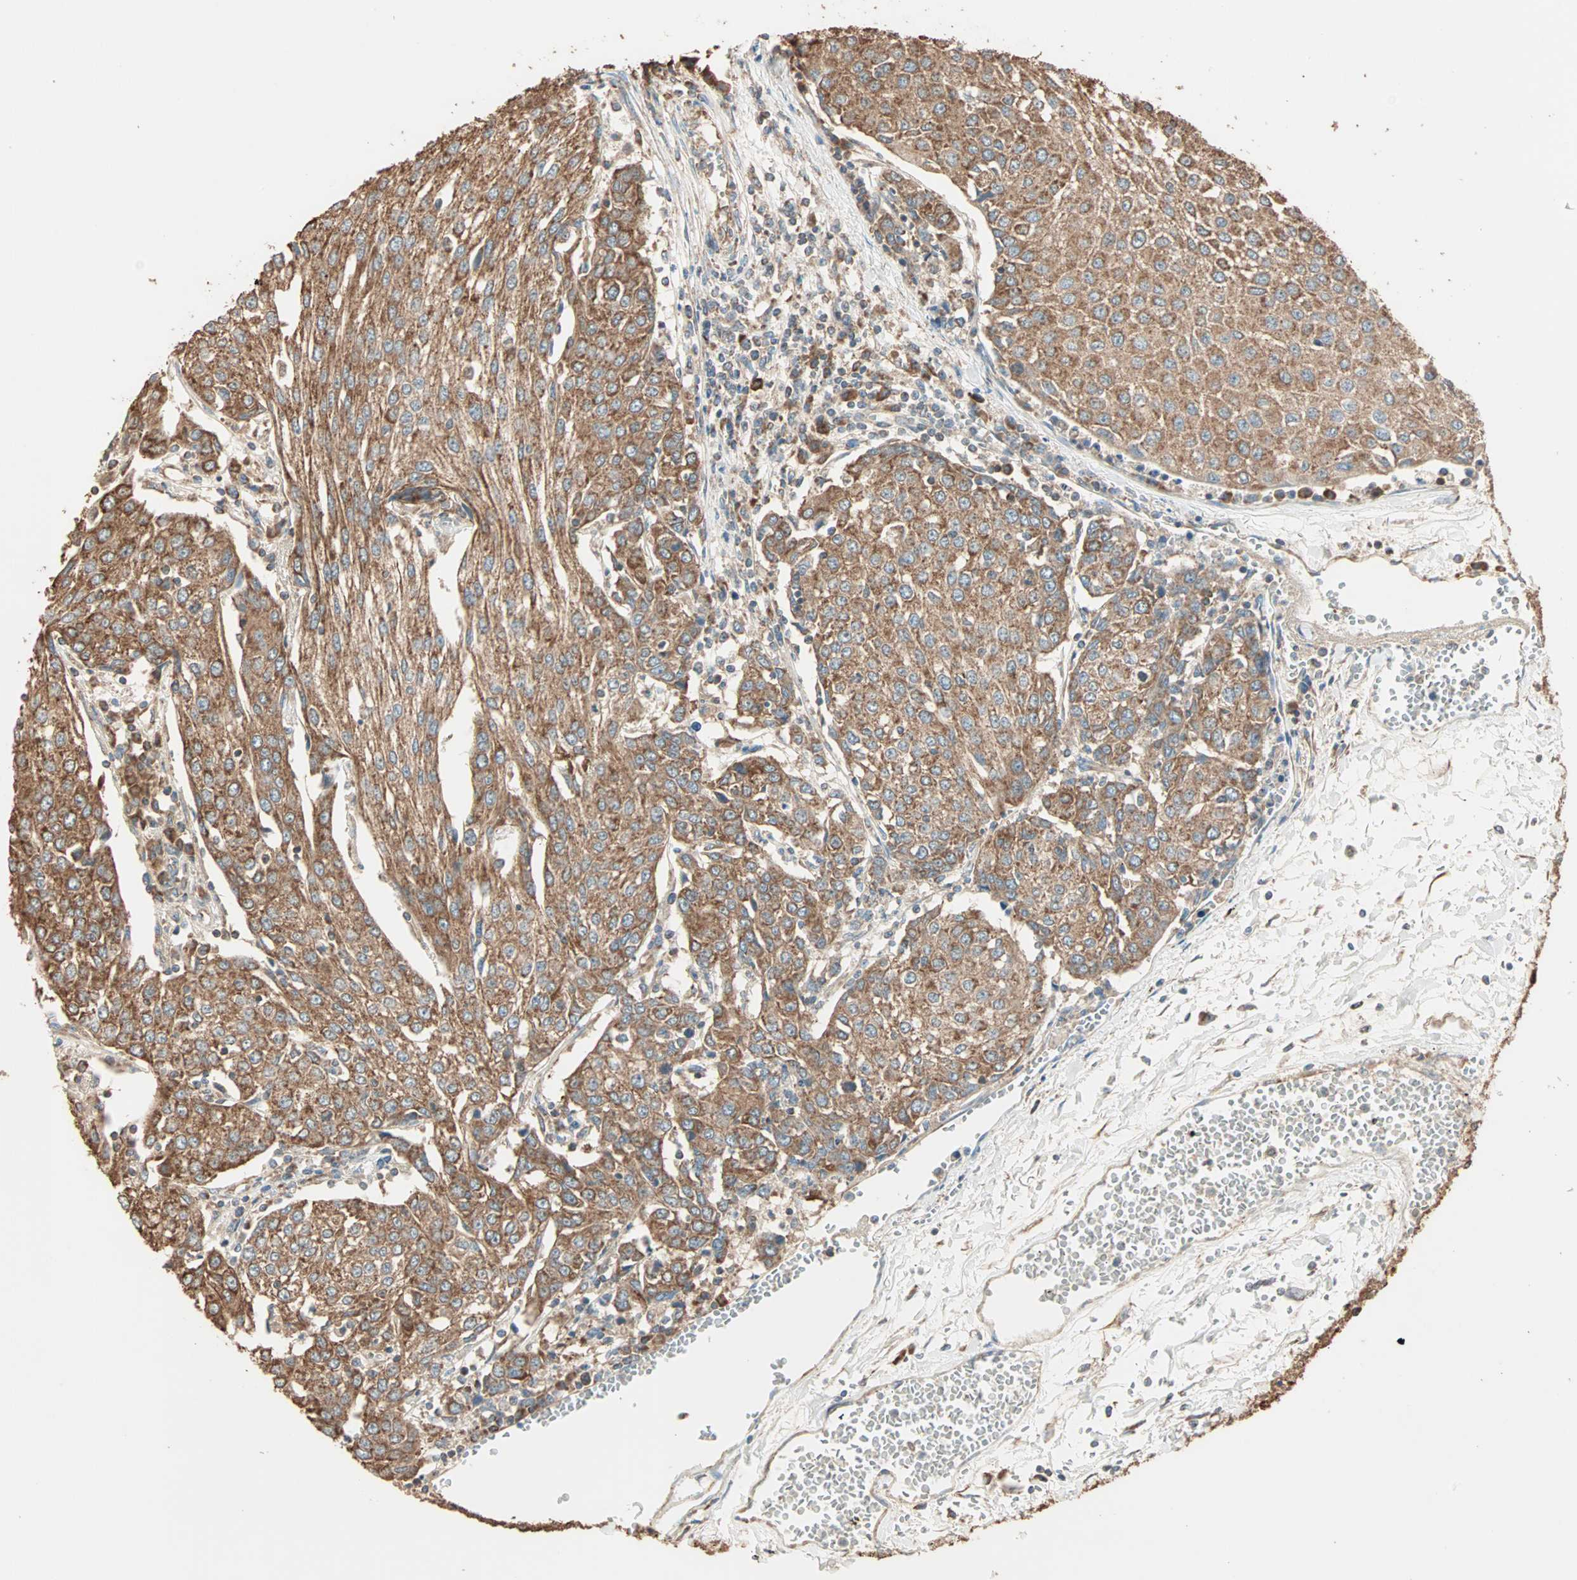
{"staining": {"intensity": "moderate", "quantity": ">75%", "location": "cytoplasmic/membranous"}, "tissue": "urothelial cancer", "cell_type": "Tumor cells", "image_type": "cancer", "snomed": [{"axis": "morphology", "description": "Urothelial carcinoma, High grade"}, {"axis": "topography", "description": "Urinary bladder"}], "caption": "Moderate cytoplasmic/membranous expression for a protein is identified in approximately >75% of tumor cells of urothelial cancer using IHC.", "gene": "EIF4G2", "patient": {"sex": "female", "age": 85}}